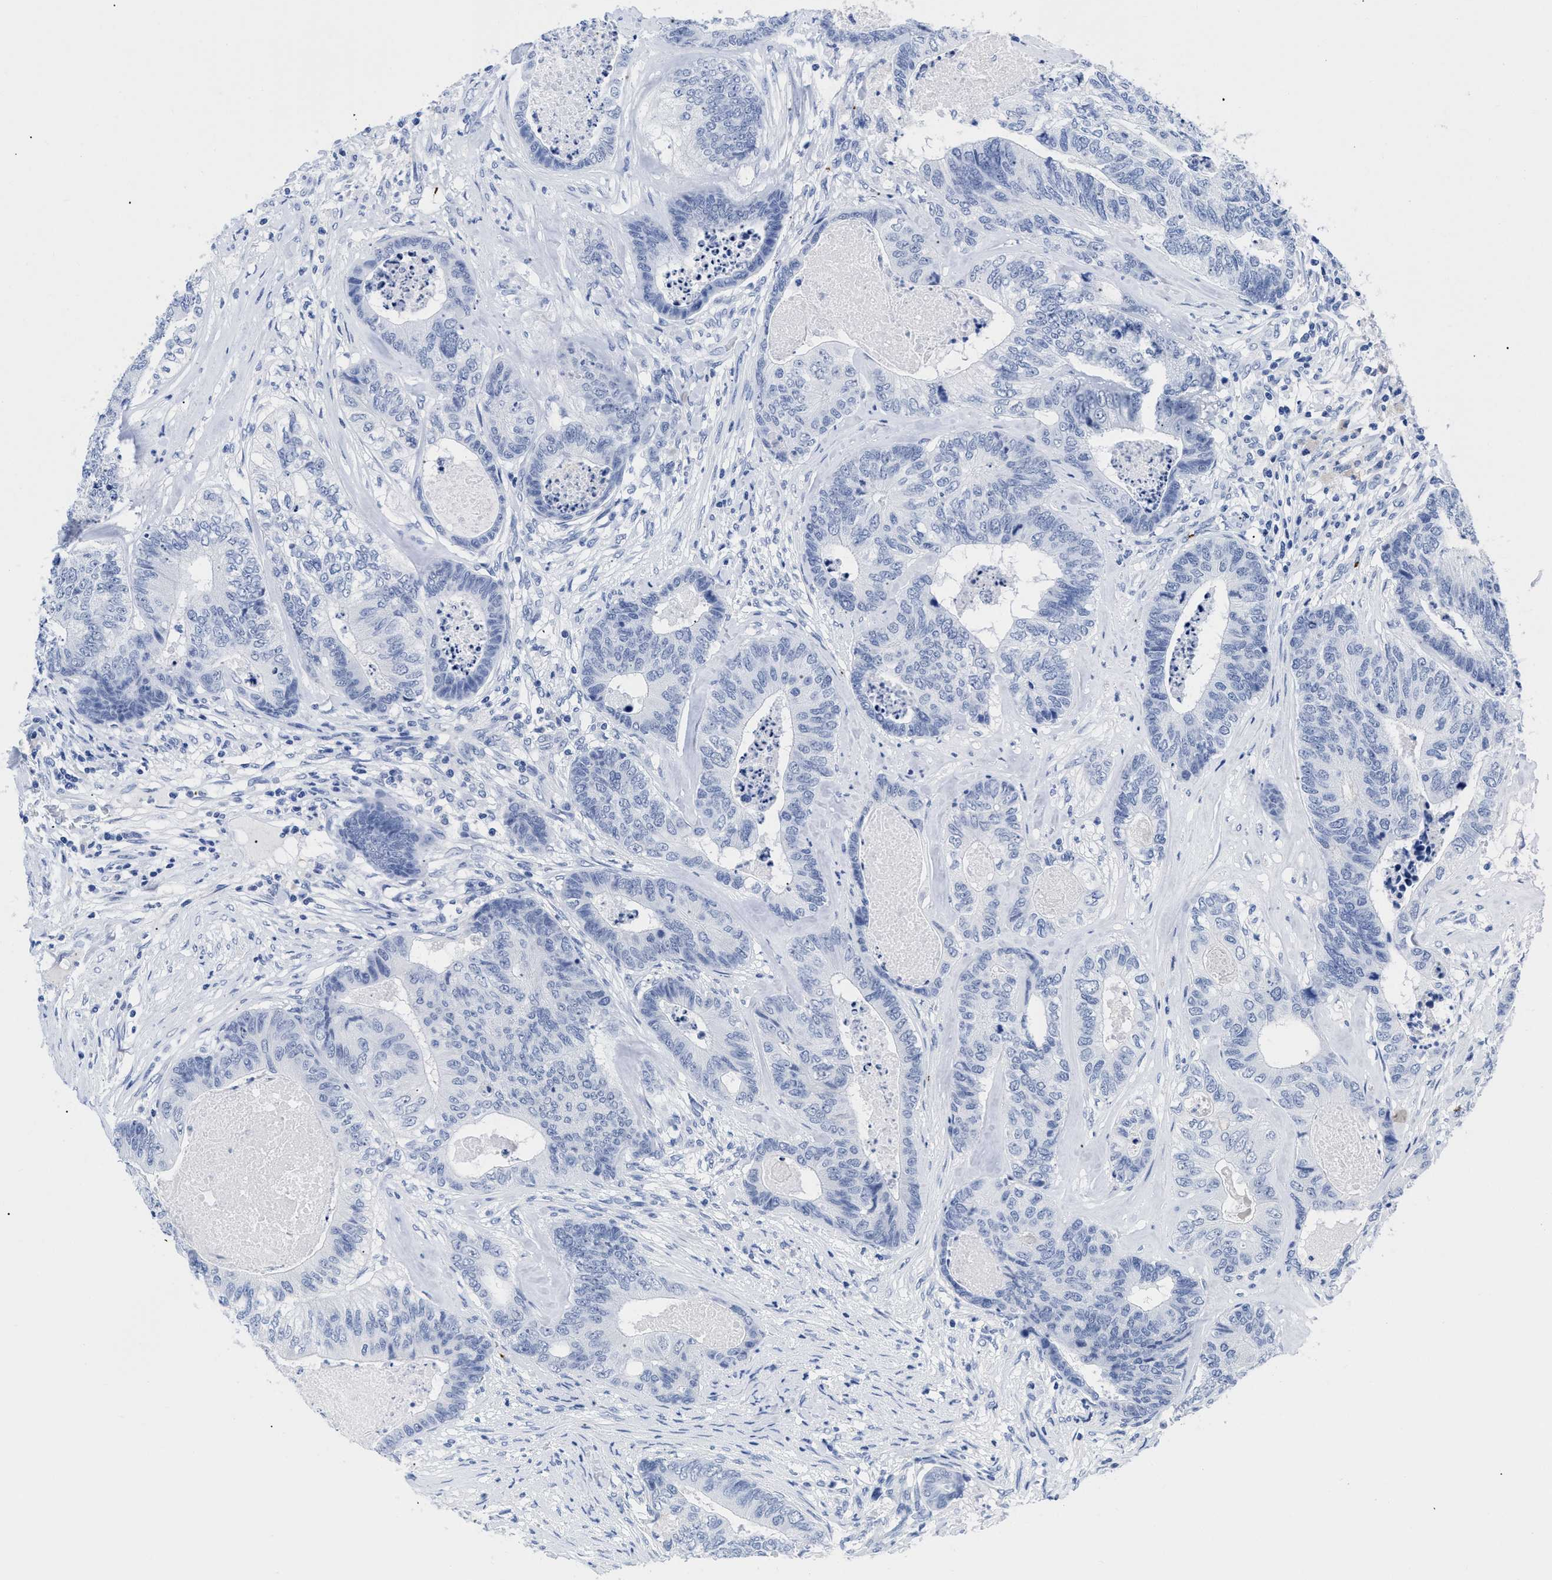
{"staining": {"intensity": "negative", "quantity": "none", "location": "none"}, "tissue": "colorectal cancer", "cell_type": "Tumor cells", "image_type": "cancer", "snomed": [{"axis": "morphology", "description": "Adenocarcinoma, NOS"}, {"axis": "topography", "description": "Colon"}], "caption": "Immunohistochemistry (IHC) micrograph of neoplastic tissue: colorectal cancer stained with DAB (3,3'-diaminobenzidine) reveals no significant protein positivity in tumor cells. Brightfield microscopy of IHC stained with DAB (3,3'-diaminobenzidine) (brown) and hematoxylin (blue), captured at high magnification.", "gene": "TREML1", "patient": {"sex": "female", "age": 67}}